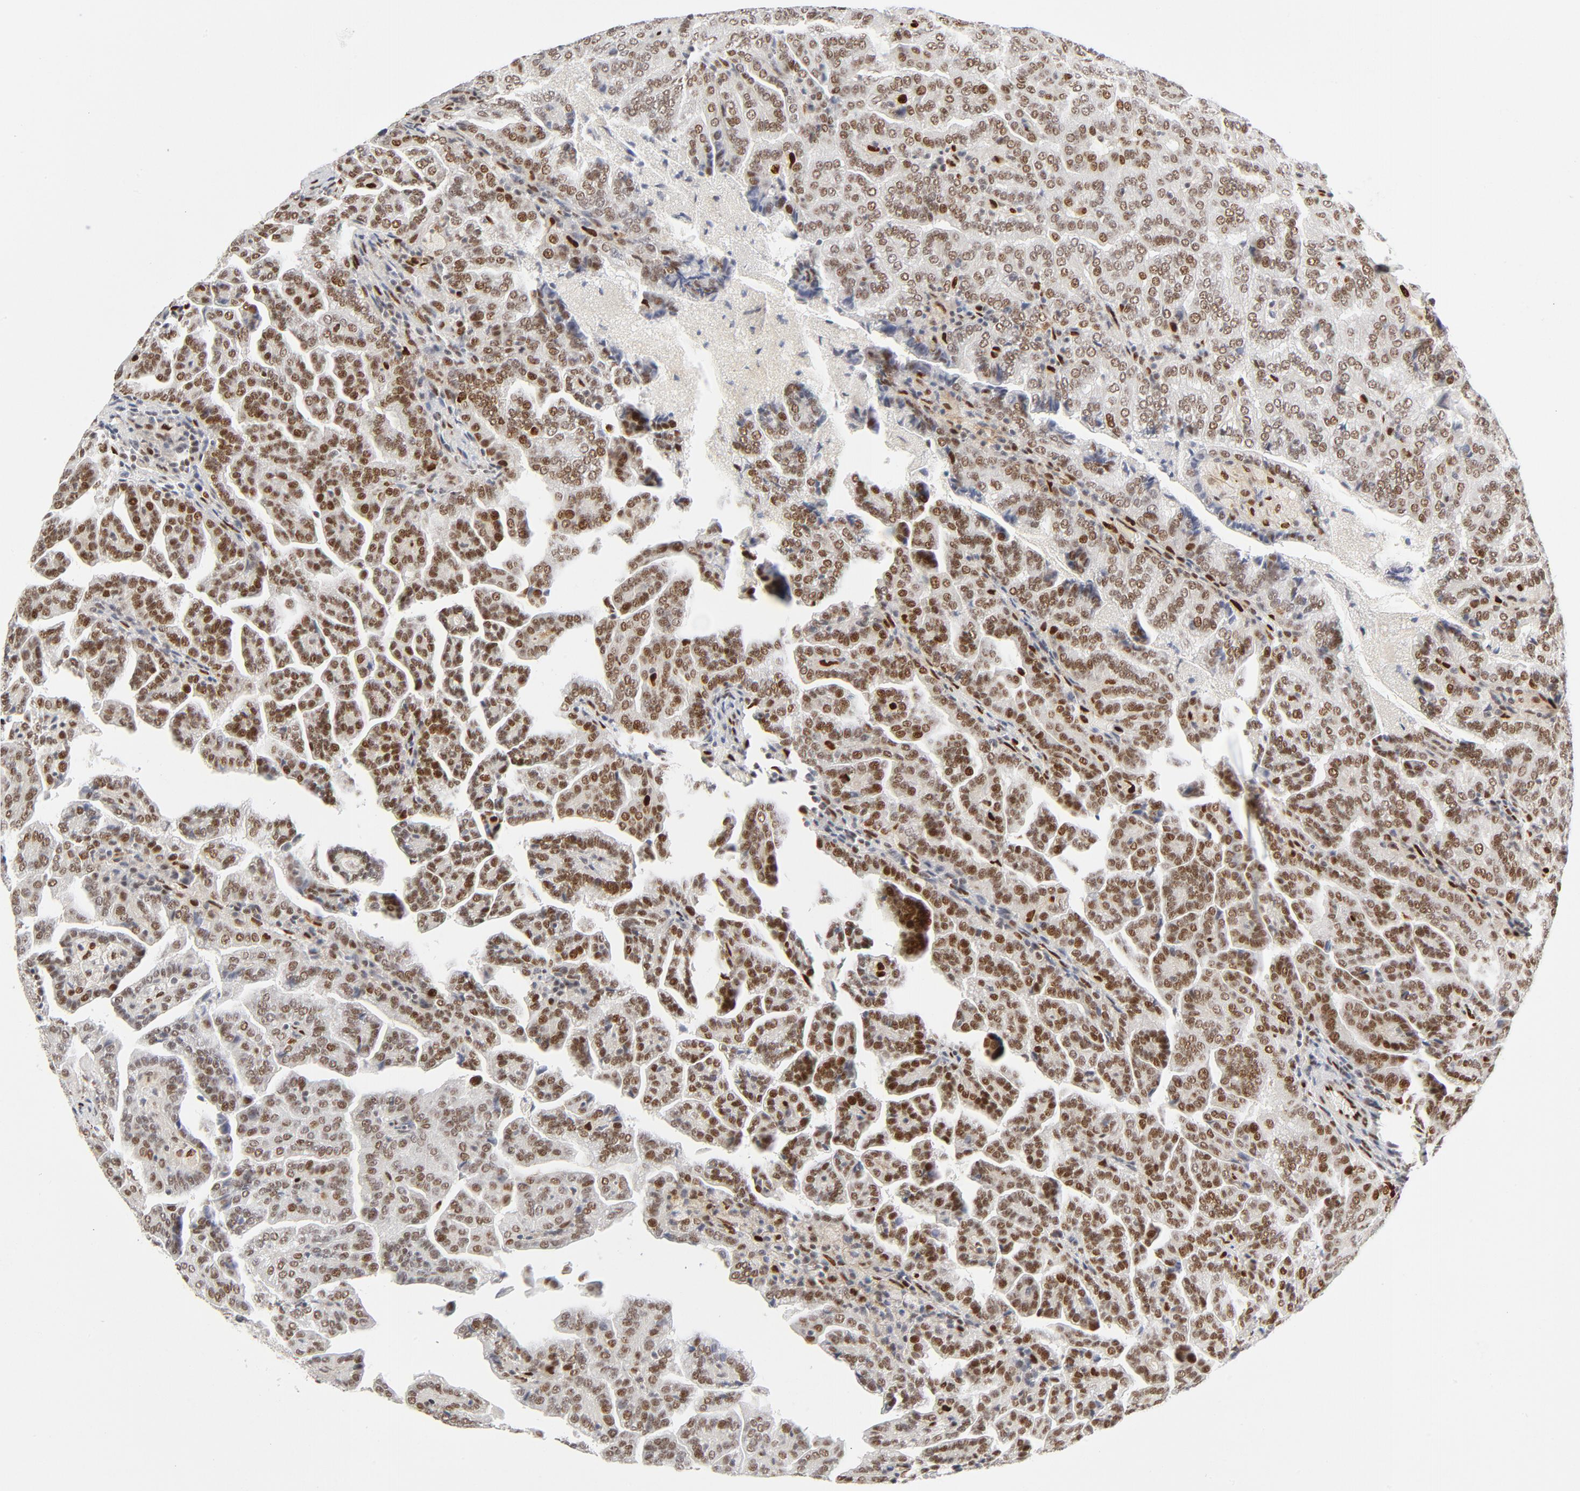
{"staining": {"intensity": "moderate", "quantity": ">75%", "location": "nuclear"}, "tissue": "renal cancer", "cell_type": "Tumor cells", "image_type": "cancer", "snomed": [{"axis": "morphology", "description": "Adenocarcinoma, NOS"}, {"axis": "topography", "description": "Kidney"}], "caption": "Renal cancer tissue displays moderate nuclear staining in approximately >75% of tumor cells", "gene": "MEF2A", "patient": {"sex": "male", "age": 61}}